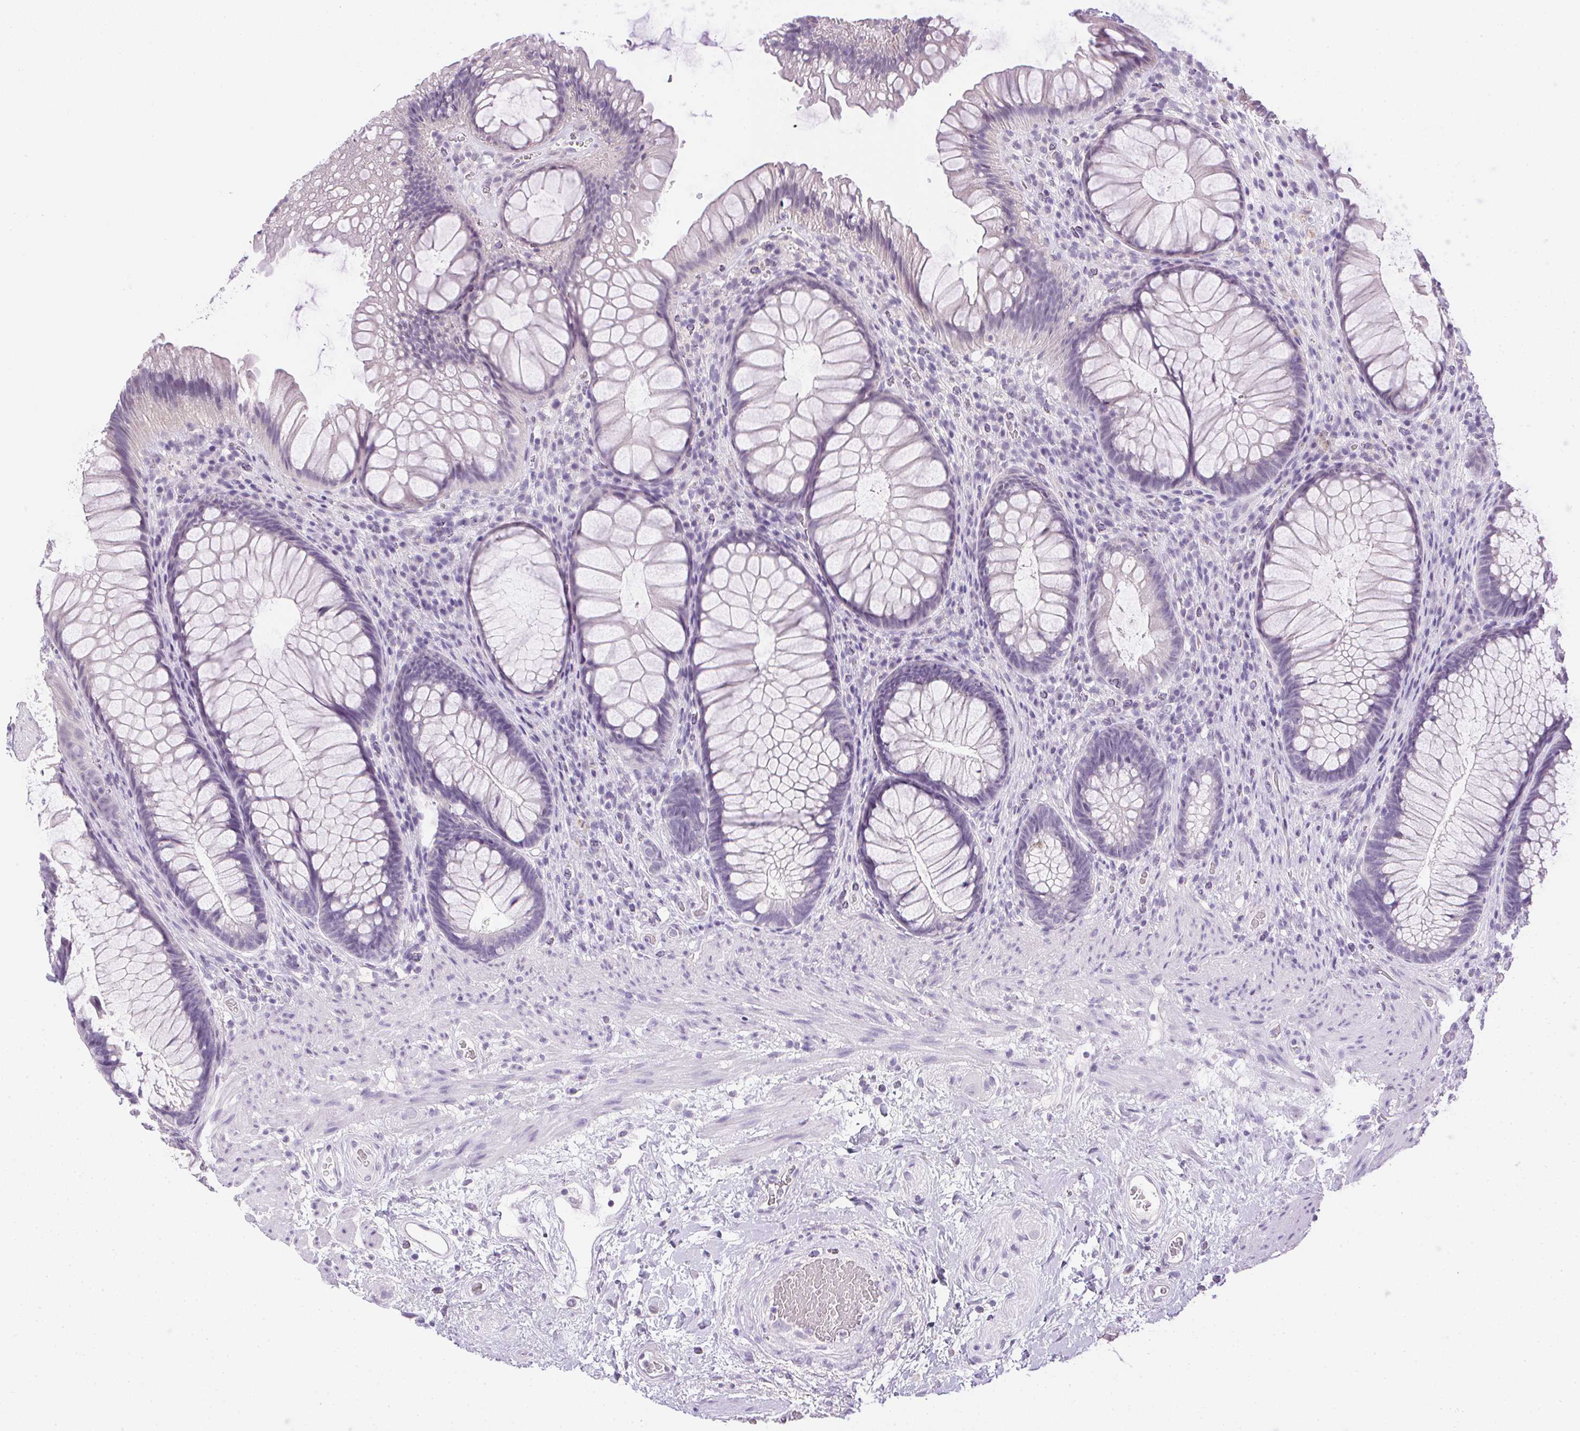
{"staining": {"intensity": "negative", "quantity": "none", "location": "none"}, "tissue": "rectum", "cell_type": "Glandular cells", "image_type": "normal", "snomed": [{"axis": "morphology", "description": "Normal tissue, NOS"}, {"axis": "topography", "description": "Smooth muscle"}, {"axis": "topography", "description": "Rectum"}], "caption": "A photomicrograph of rectum stained for a protein exhibits no brown staining in glandular cells. (DAB (3,3'-diaminobenzidine) IHC visualized using brightfield microscopy, high magnification).", "gene": "PRL", "patient": {"sex": "male", "age": 53}}